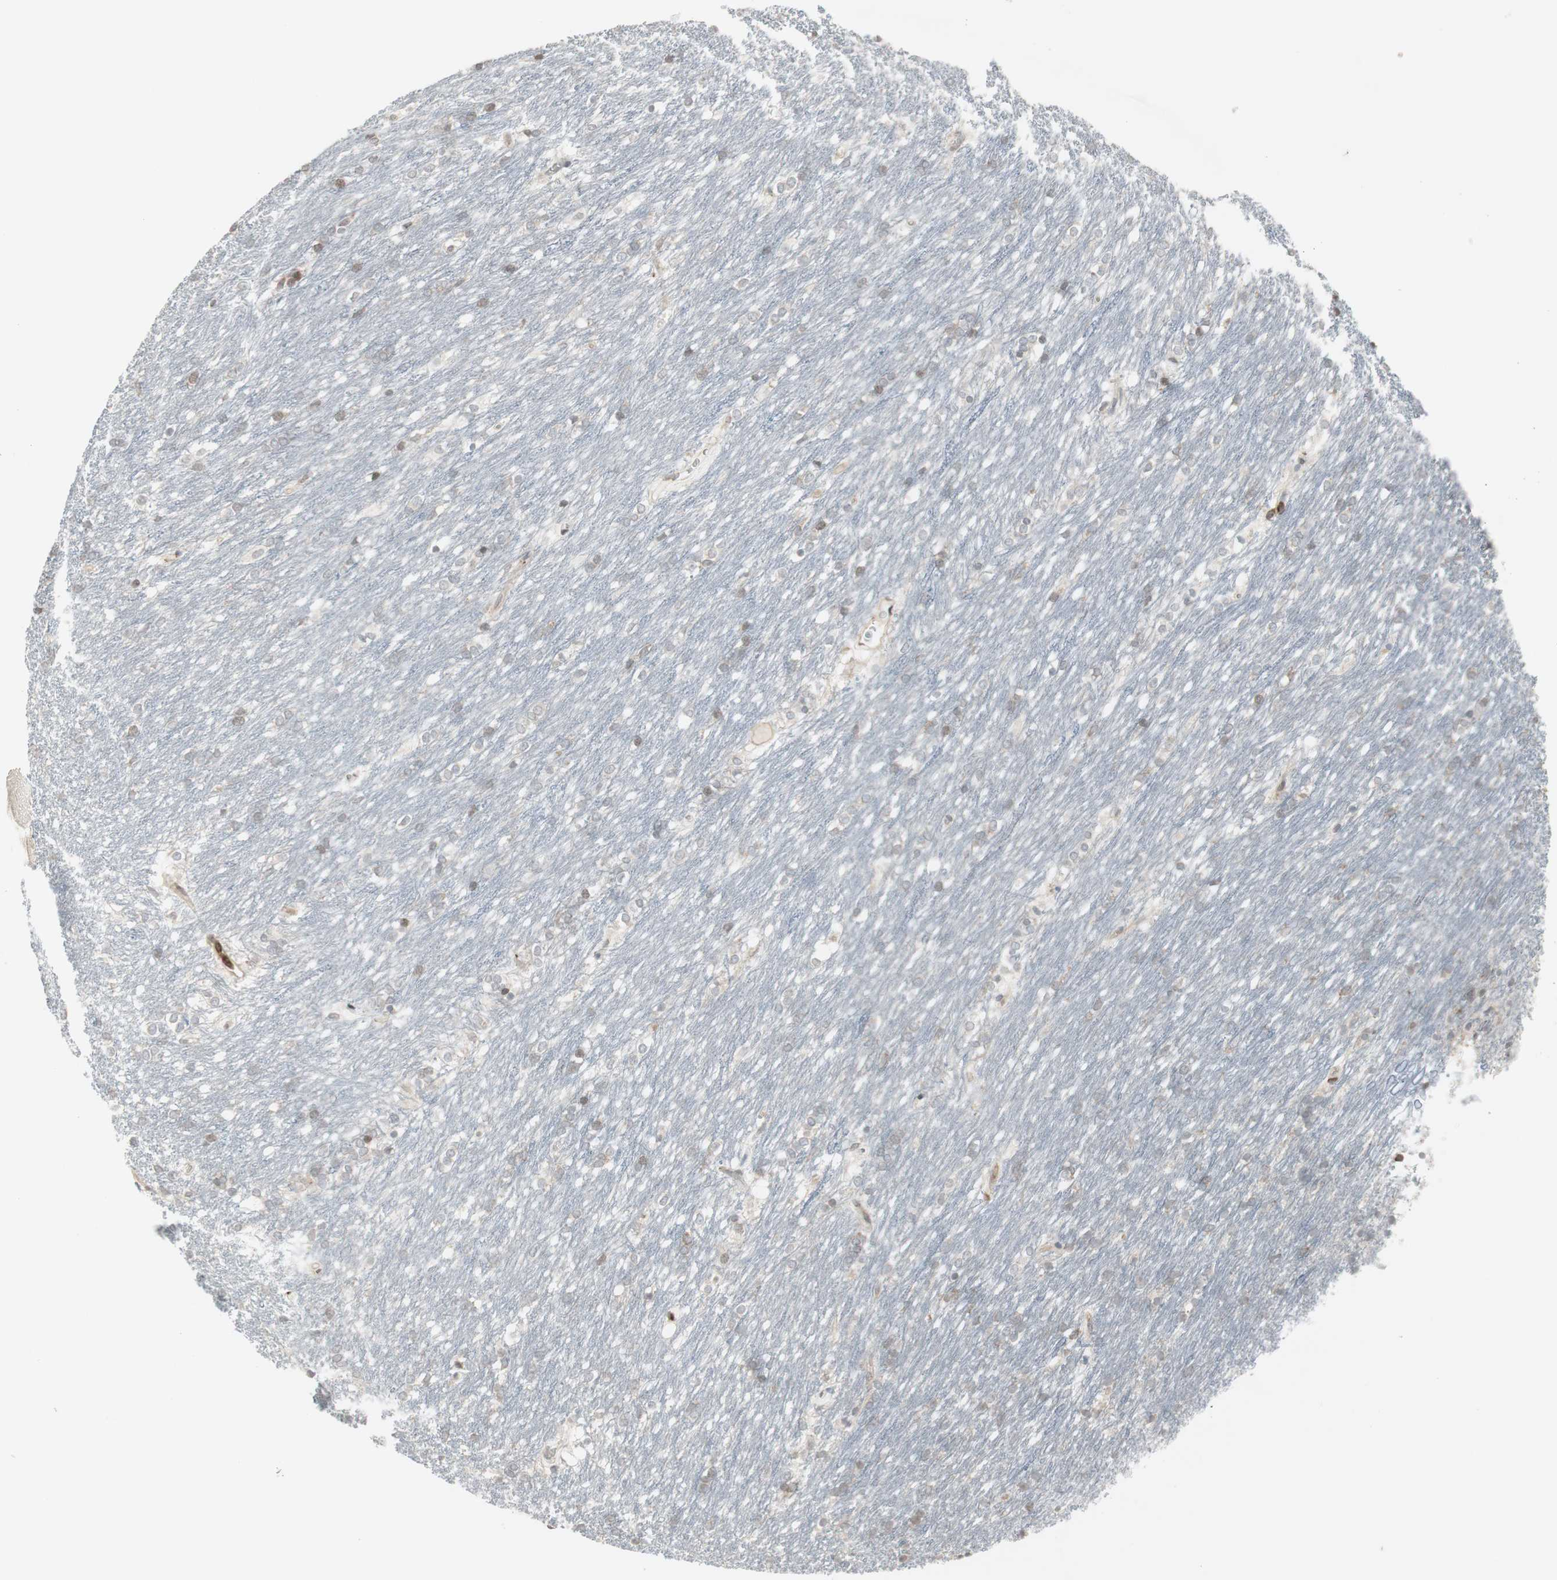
{"staining": {"intensity": "negative", "quantity": "none", "location": "none"}, "tissue": "caudate", "cell_type": "Glial cells", "image_type": "normal", "snomed": [{"axis": "morphology", "description": "Normal tissue, NOS"}, {"axis": "topography", "description": "Lateral ventricle wall"}], "caption": "There is no significant staining in glial cells of caudate.", "gene": "ARHGEF1", "patient": {"sex": "female", "age": 19}}